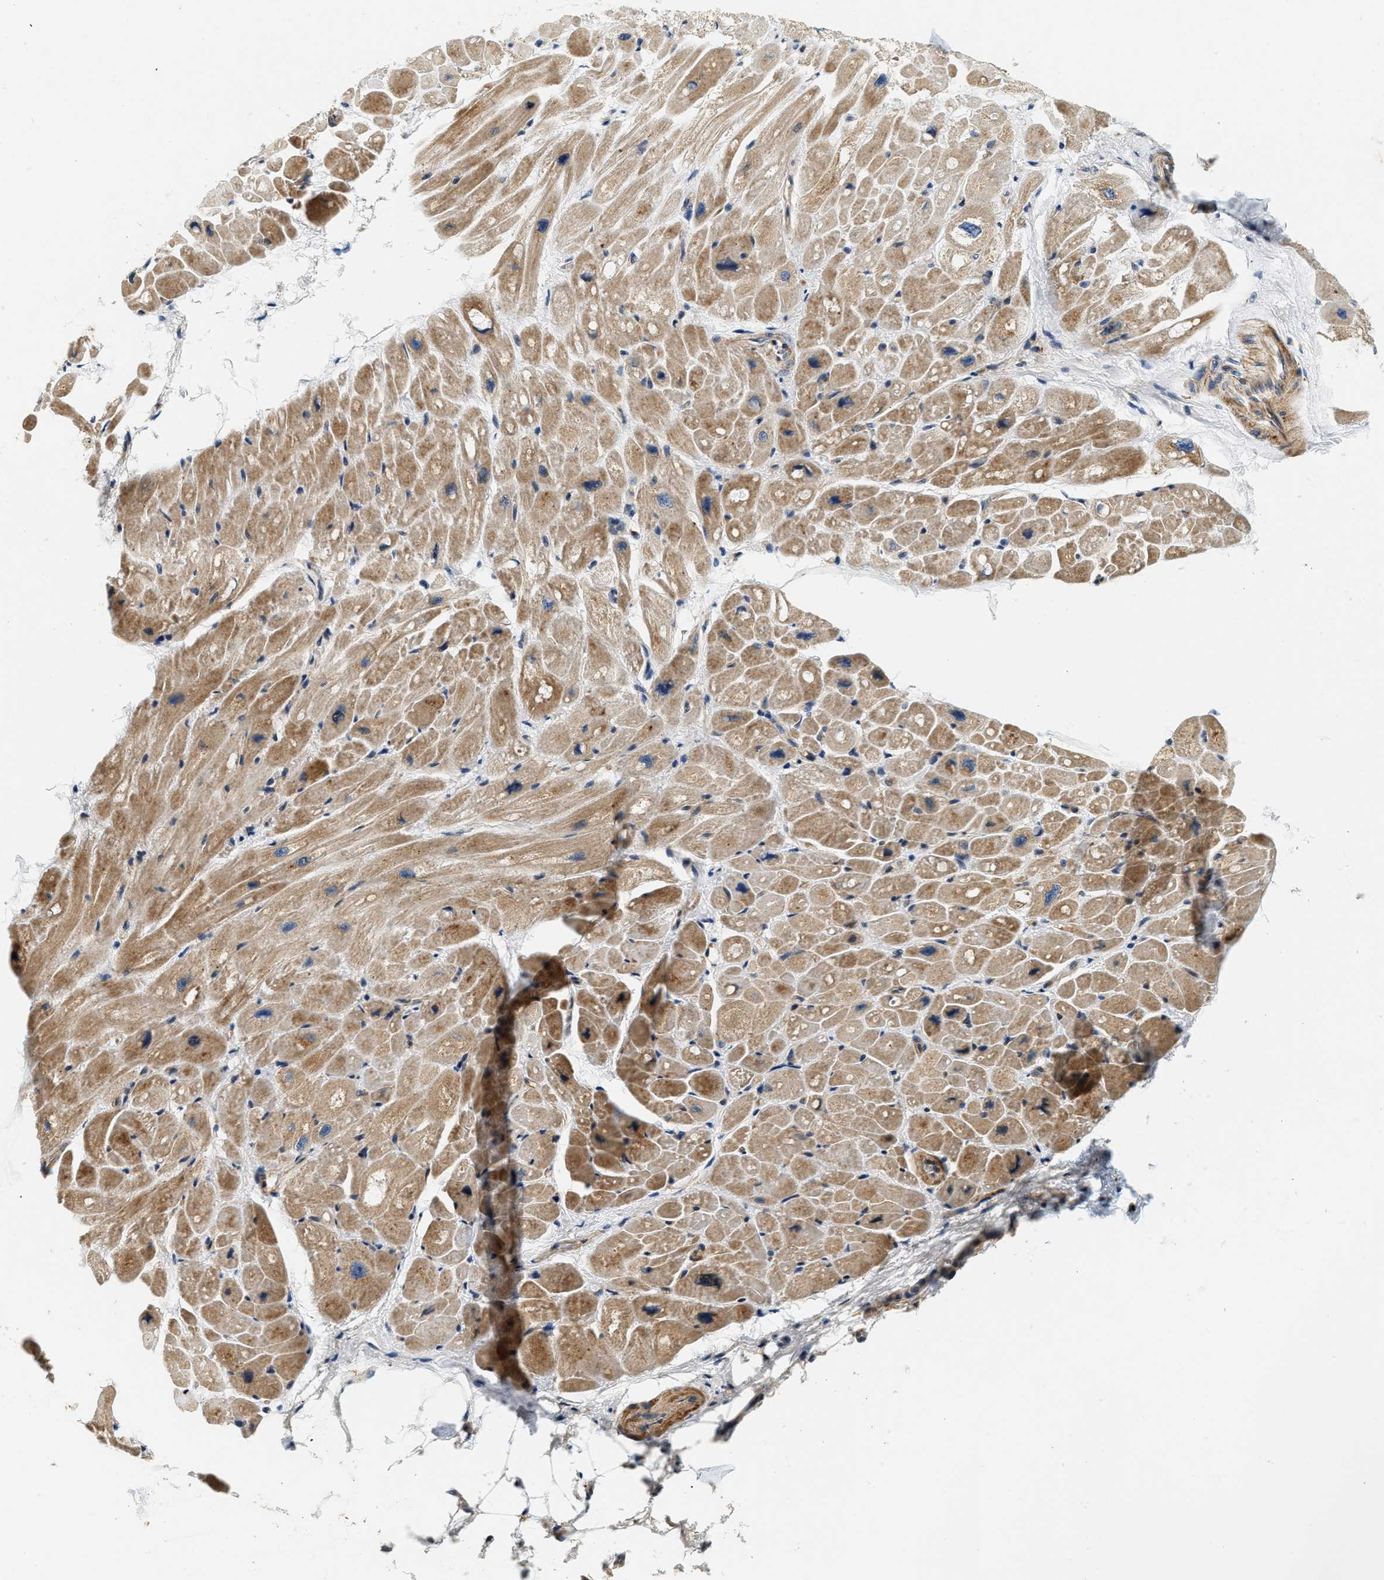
{"staining": {"intensity": "moderate", "quantity": ">75%", "location": "cytoplasmic/membranous"}, "tissue": "heart muscle", "cell_type": "Cardiomyocytes", "image_type": "normal", "snomed": [{"axis": "morphology", "description": "Normal tissue, NOS"}, {"axis": "topography", "description": "Heart"}], "caption": "Moderate cytoplasmic/membranous positivity for a protein is appreciated in approximately >75% of cardiomyocytes of unremarkable heart muscle using immunohistochemistry.", "gene": "SAMD9", "patient": {"sex": "male", "age": 49}}